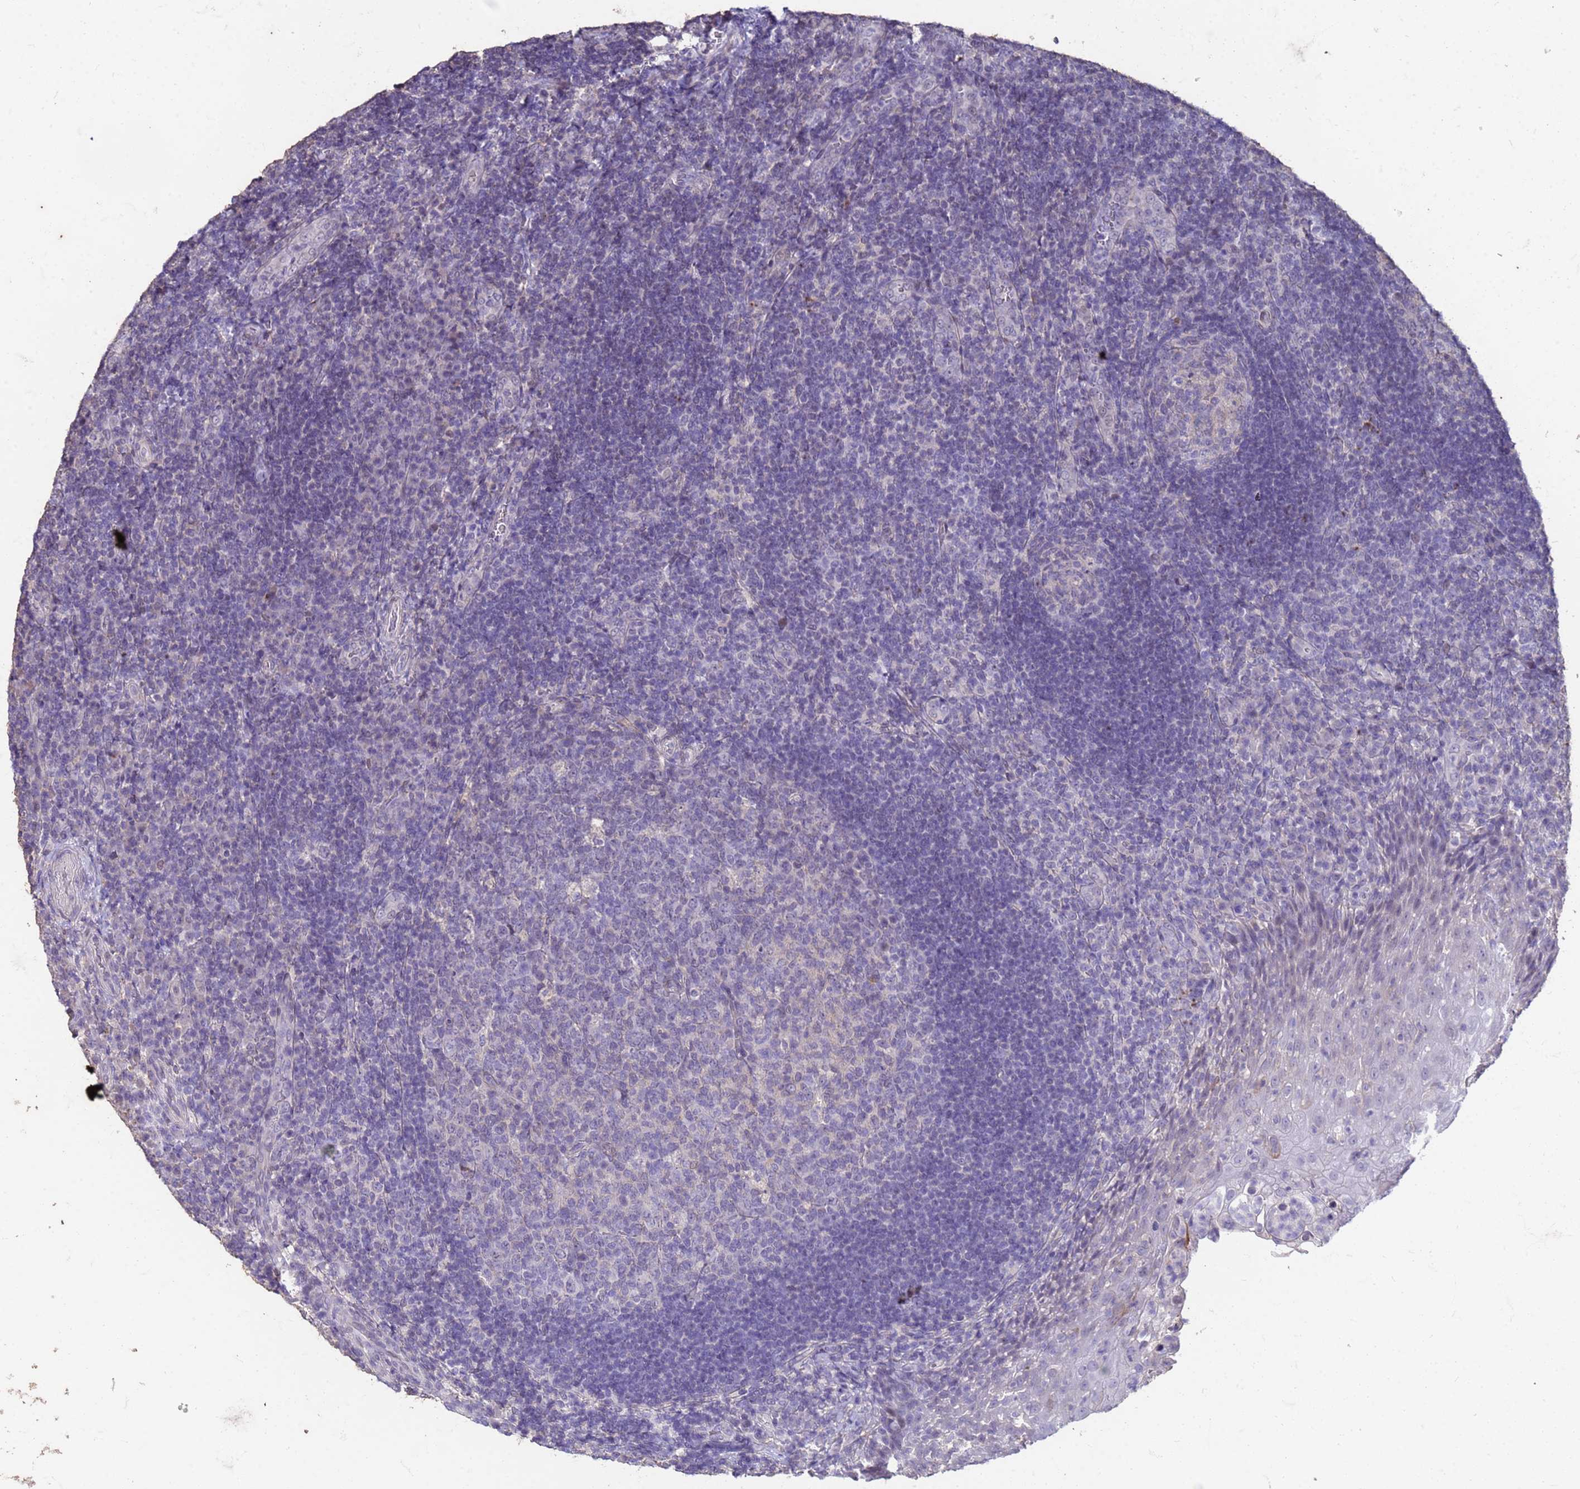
{"staining": {"intensity": "negative", "quantity": "none", "location": "none"}, "tissue": "tonsil", "cell_type": "Germinal center cells", "image_type": "normal", "snomed": [{"axis": "morphology", "description": "Normal tissue, NOS"}, {"axis": "topography", "description": "Tonsil"}], "caption": "Tonsil stained for a protein using immunohistochemistry reveals no positivity germinal center cells.", "gene": "SLC25A15", "patient": {"sex": "male", "age": 17}}